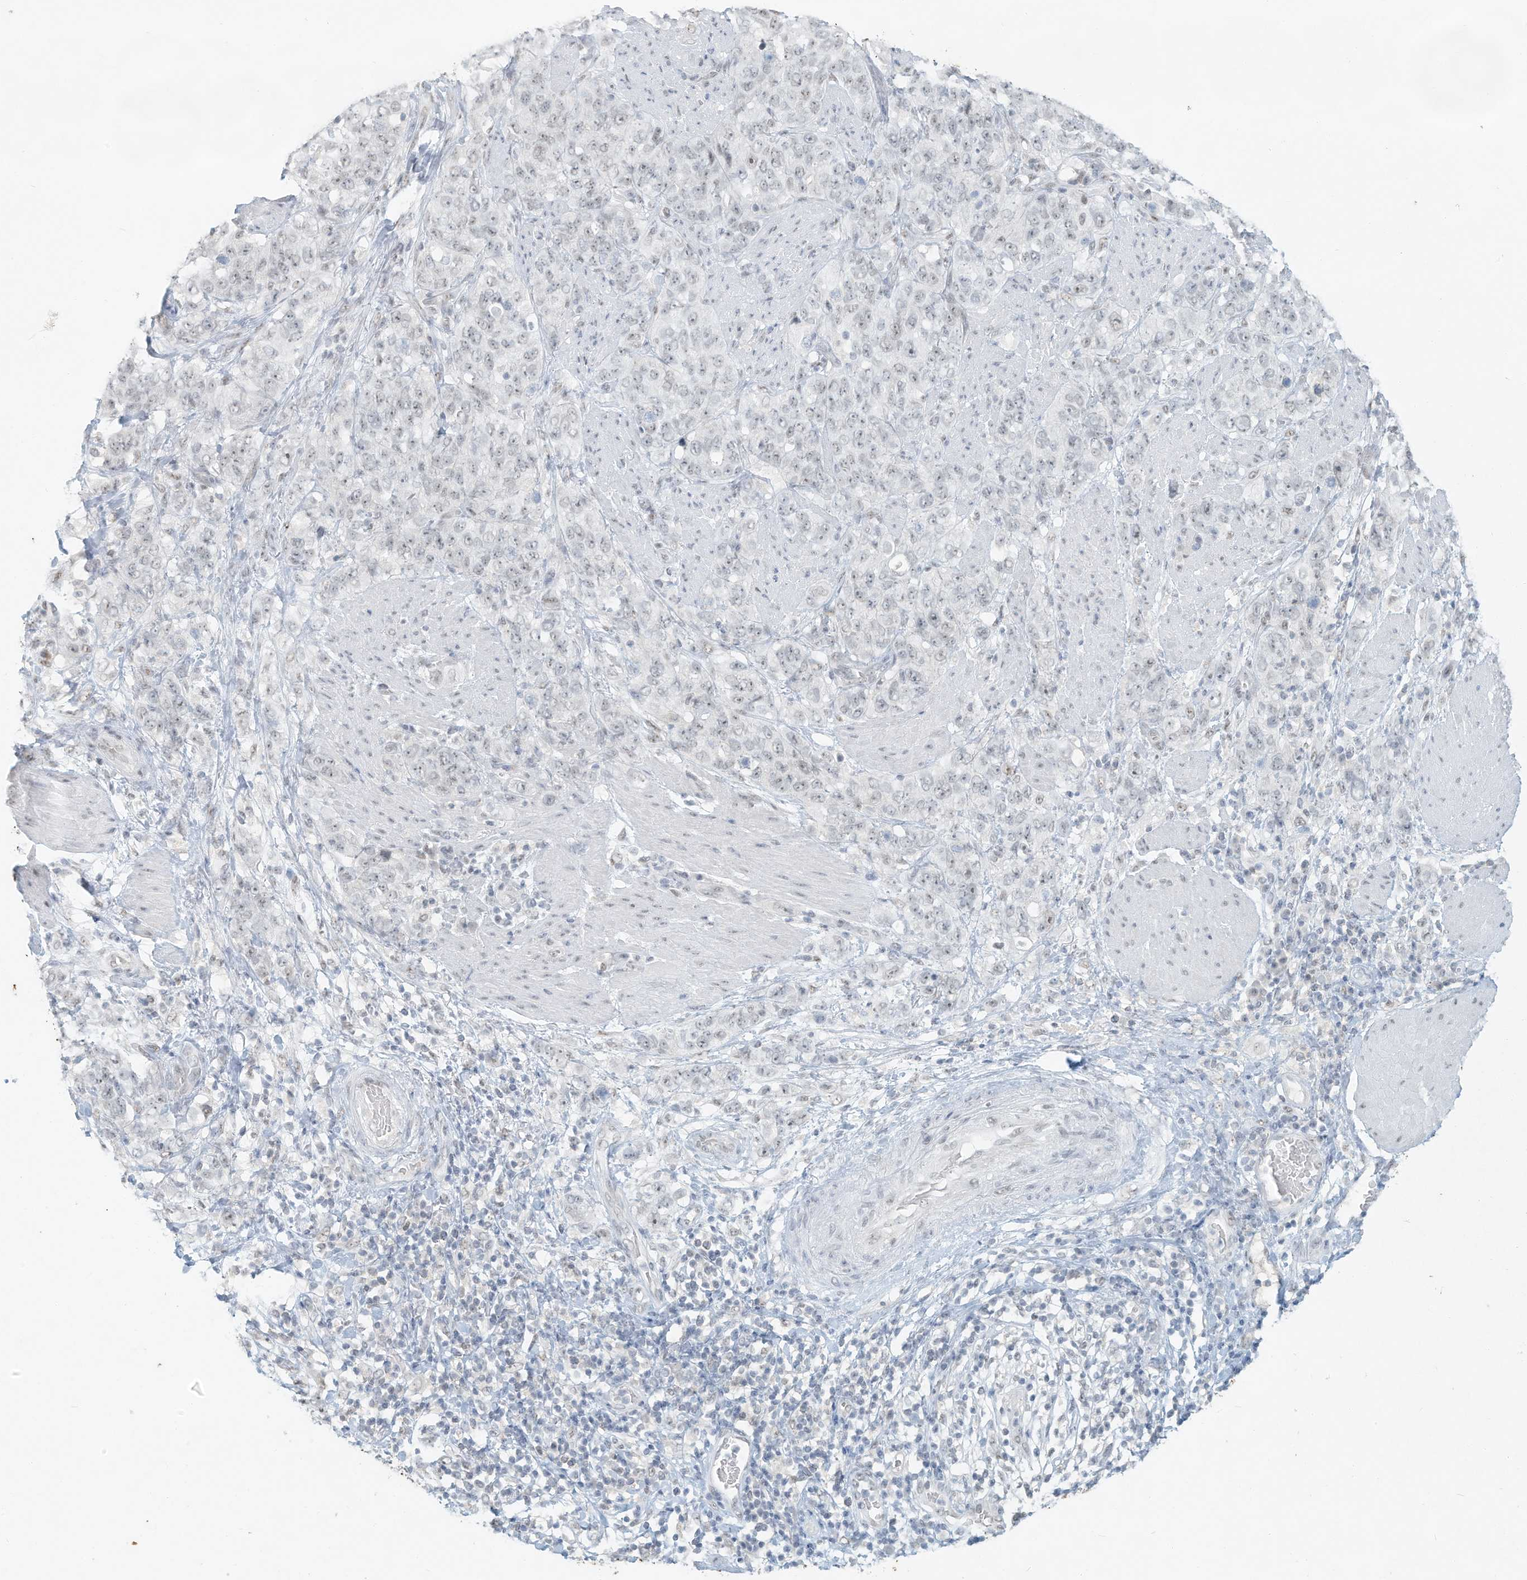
{"staining": {"intensity": "negative", "quantity": "none", "location": "none"}, "tissue": "stomach cancer", "cell_type": "Tumor cells", "image_type": "cancer", "snomed": [{"axis": "morphology", "description": "Adenocarcinoma, NOS"}, {"axis": "topography", "description": "Stomach"}], "caption": "A photomicrograph of human stomach cancer is negative for staining in tumor cells.", "gene": "PGC", "patient": {"sex": "male", "age": 48}}